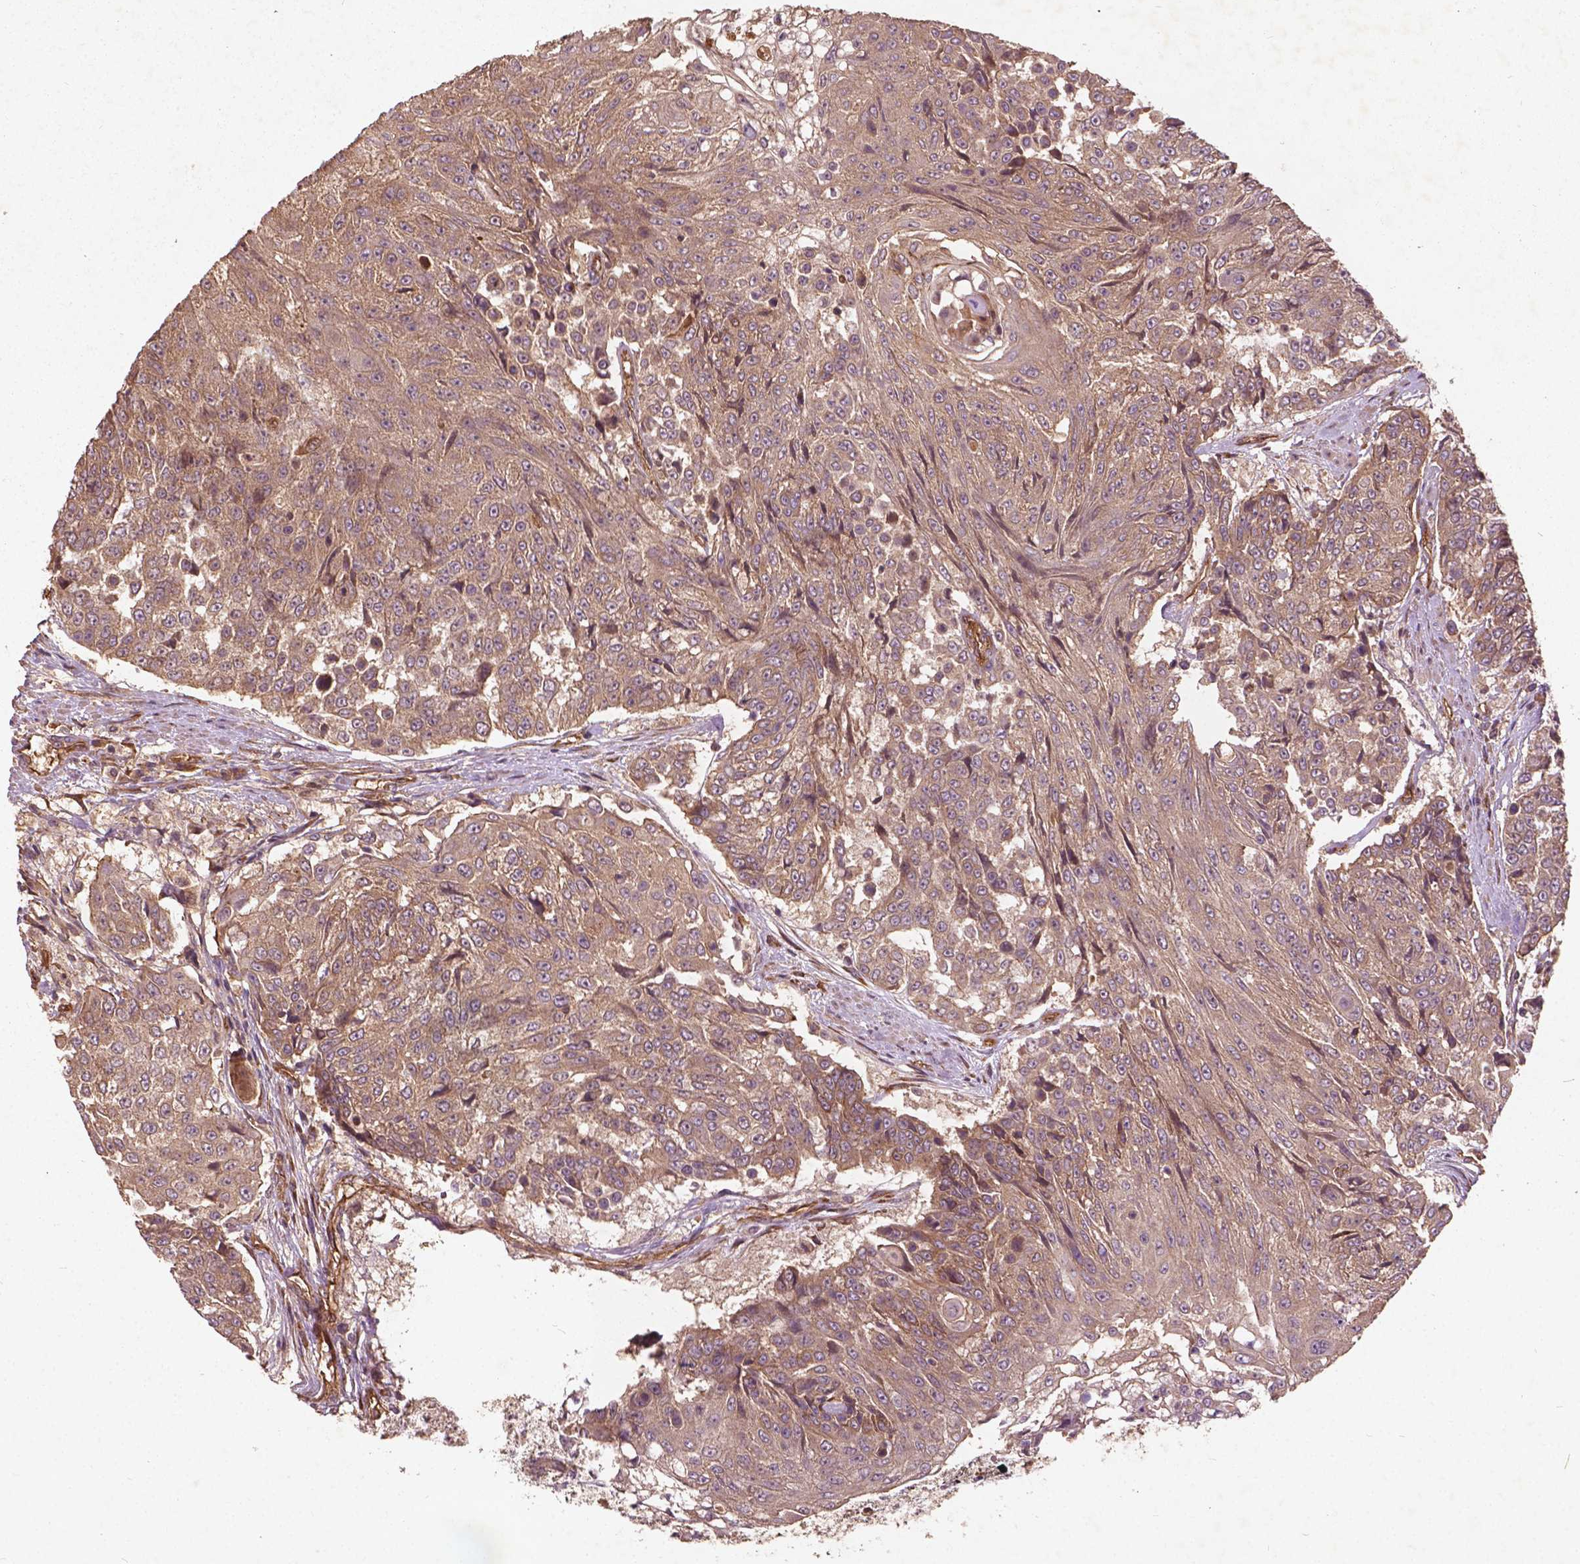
{"staining": {"intensity": "weak", "quantity": ">75%", "location": "cytoplasmic/membranous"}, "tissue": "urothelial cancer", "cell_type": "Tumor cells", "image_type": "cancer", "snomed": [{"axis": "morphology", "description": "Urothelial carcinoma, High grade"}, {"axis": "topography", "description": "Urinary bladder"}], "caption": "High-grade urothelial carcinoma stained with a brown dye shows weak cytoplasmic/membranous positive expression in about >75% of tumor cells.", "gene": "UBXN2A", "patient": {"sex": "female", "age": 63}}